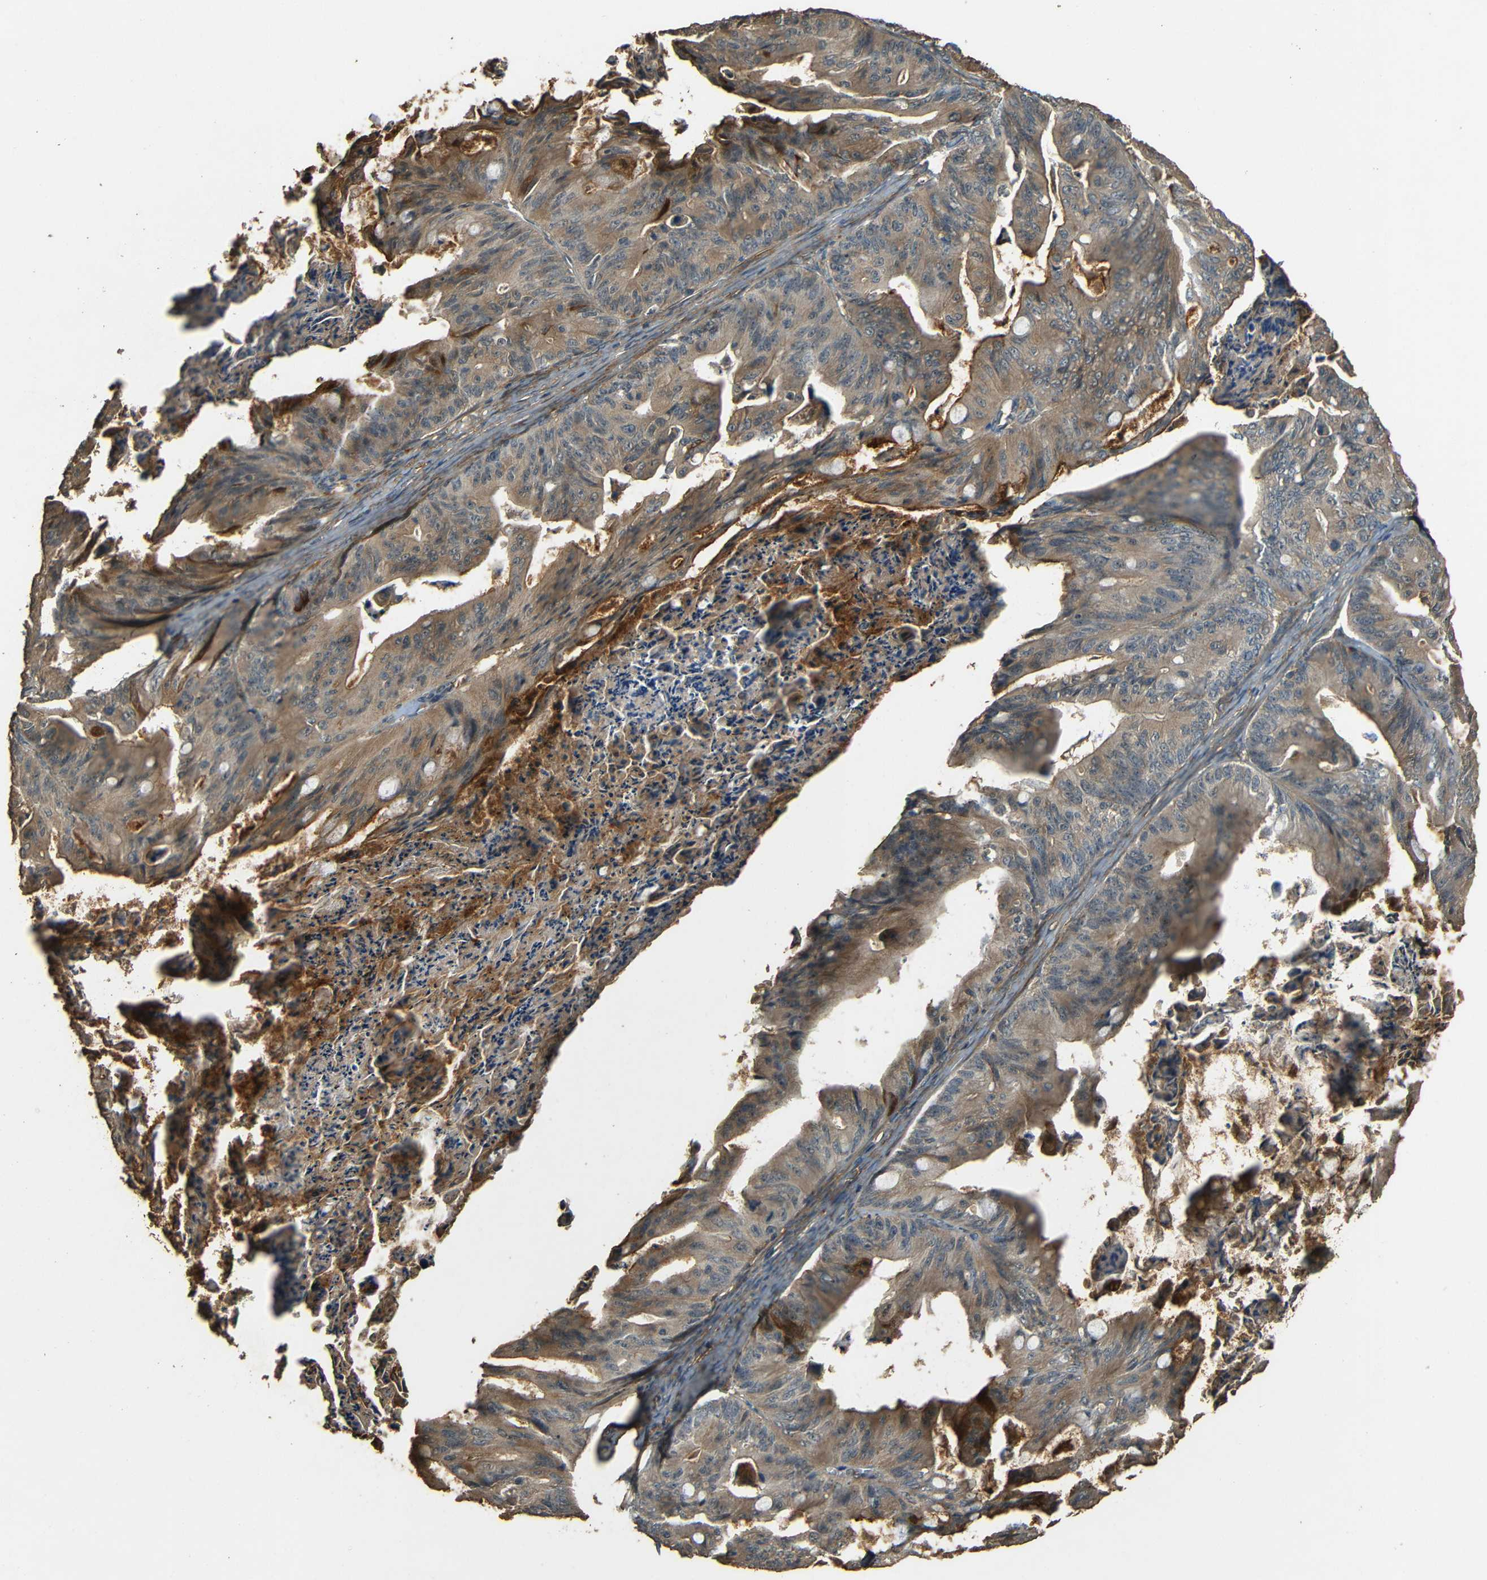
{"staining": {"intensity": "moderate", "quantity": ">75%", "location": "cytoplasmic/membranous"}, "tissue": "ovarian cancer", "cell_type": "Tumor cells", "image_type": "cancer", "snomed": [{"axis": "morphology", "description": "Cystadenocarcinoma, mucinous, NOS"}, {"axis": "topography", "description": "Ovary"}], "caption": "Tumor cells exhibit moderate cytoplasmic/membranous positivity in approximately >75% of cells in mucinous cystadenocarcinoma (ovarian).", "gene": "PDE5A", "patient": {"sex": "female", "age": 37}}